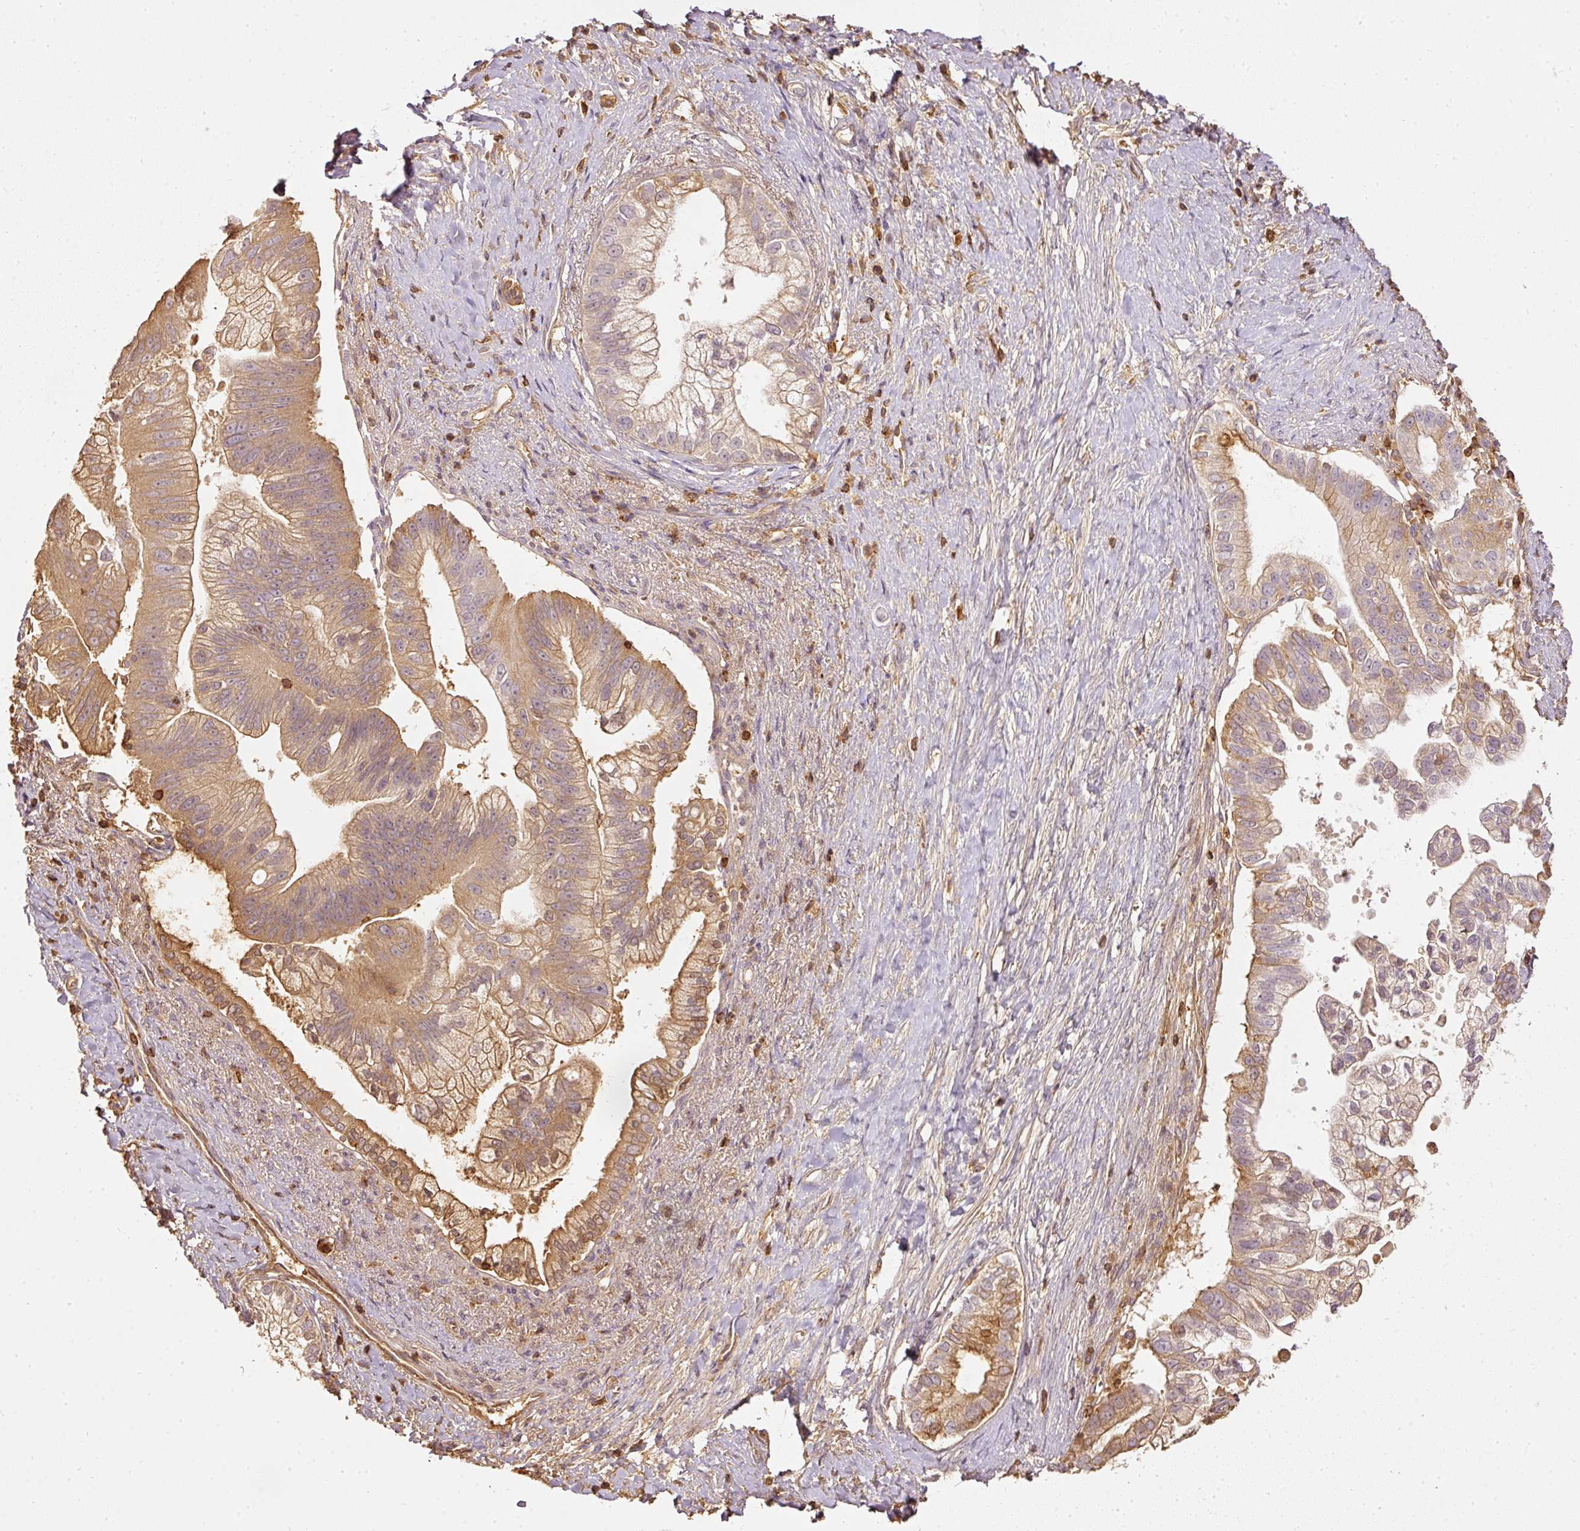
{"staining": {"intensity": "moderate", "quantity": ">75%", "location": "cytoplasmic/membranous"}, "tissue": "pancreatic cancer", "cell_type": "Tumor cells", "image_type": "cancer", "snomed": [{"axis": "morphology", "description": "Adenocarcinoma, NOS"}, {"axis": "topography", "description": "Pancreas"}], "caption": "Immunohistochemical staining of pancreatic cancer demonstrates medium levels of moderate cytoplasmic/membranous positivity in approximately >75% of tumor cells. The protein is shown in brown color, while the nuclei are stained blue.", "gene": "EVL", "patient": {"sex": "male", "age": 70}}